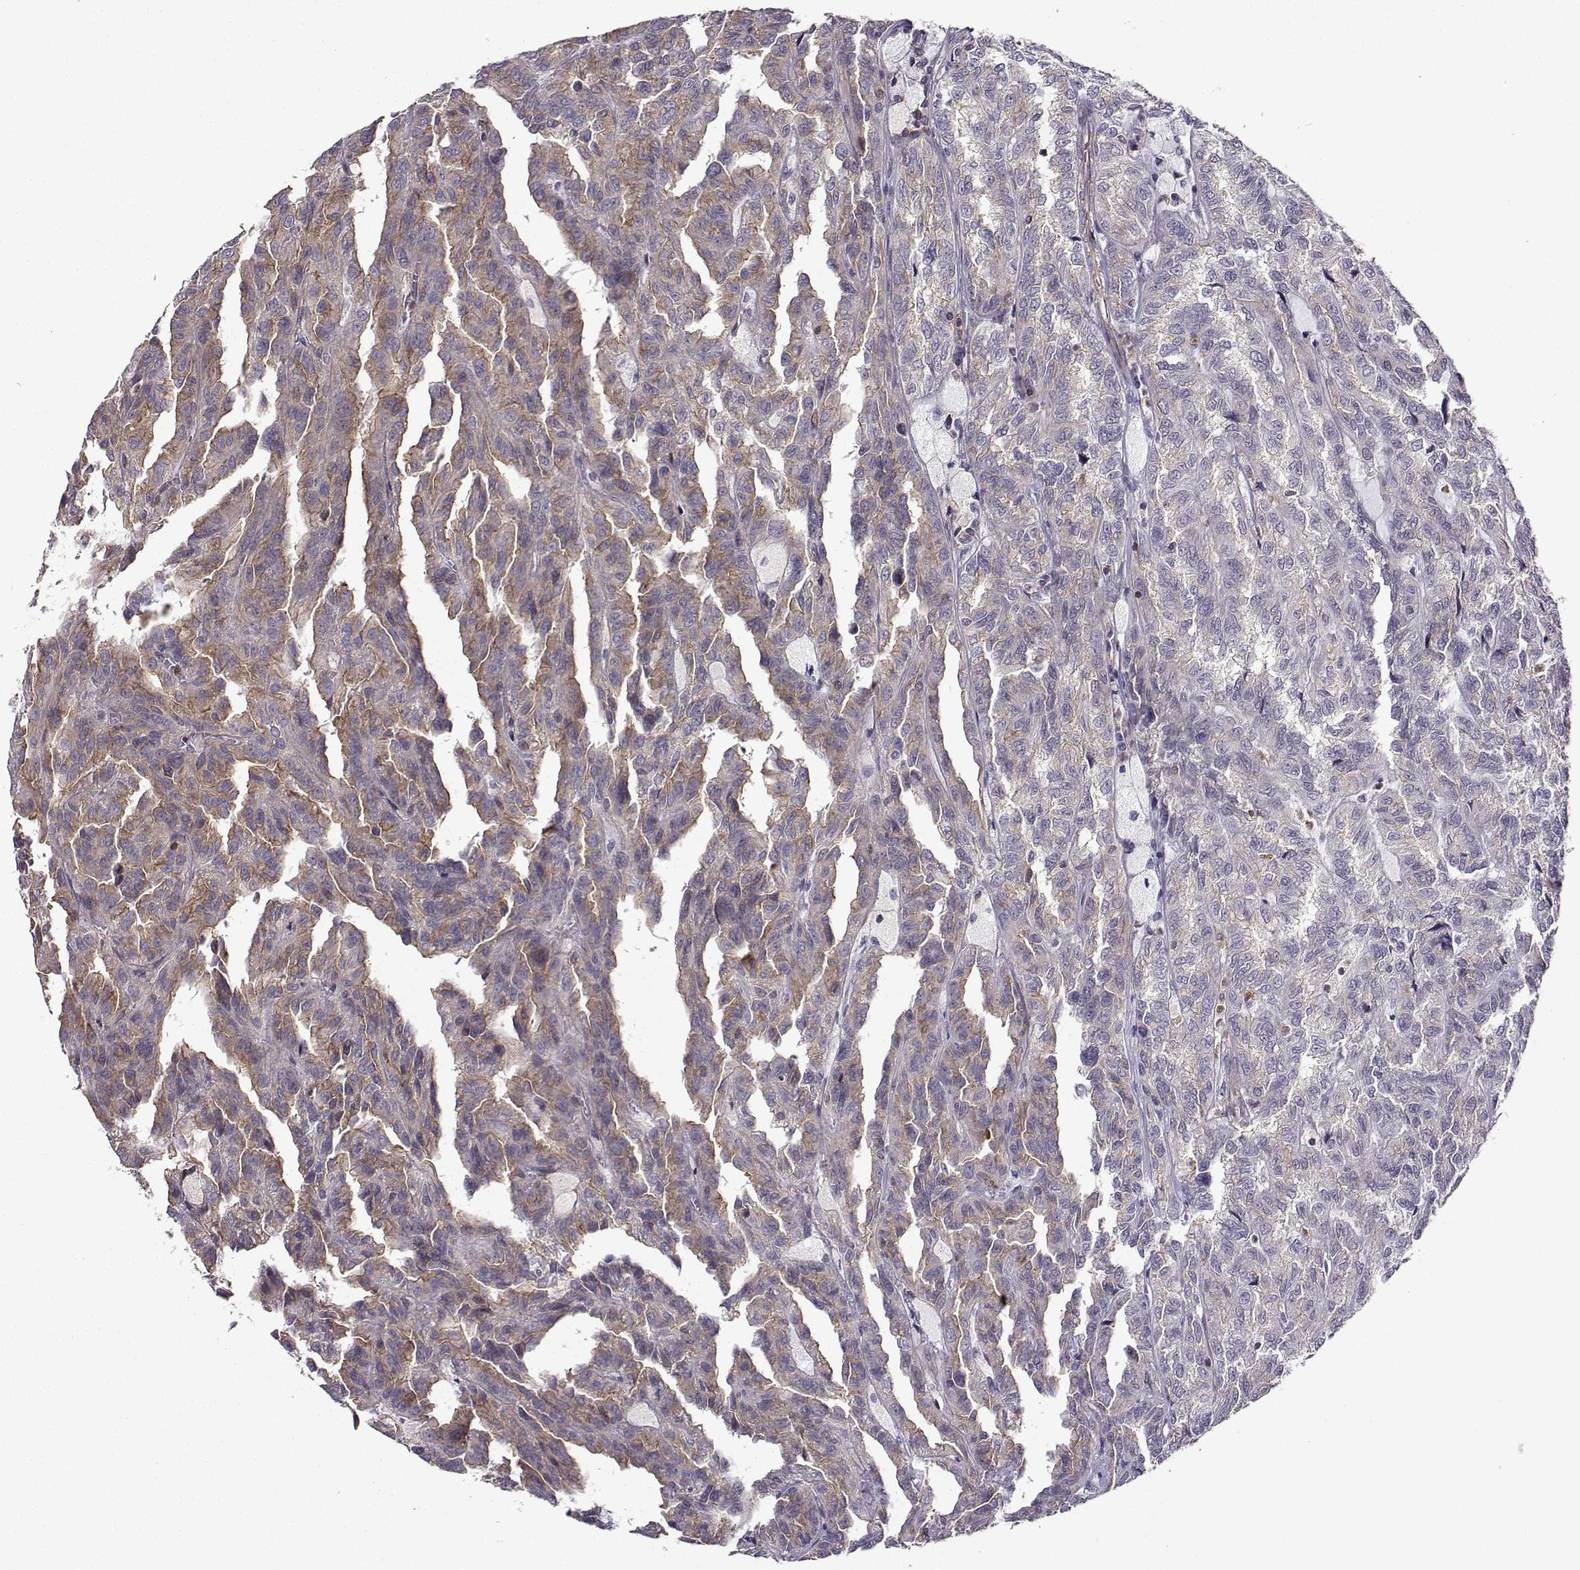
{"staining": {"intensity": "moderate", "quantity": "<25%", "location": "cytoplasmic/membranous"}, "tissue": "renal cancer", "cell_type": "Tumor cells", "image_type": "cancer", "snomed": [{"axis": "morphology", "description": "Adenocarcinoma, NOS"}, {"axis": "topography", "description": "Kidney"}], "caption": "A brown stain labels moderate cytoplasmic/membranous positivity of a protein in human renal cancer tumor cells. Nuclei are stained in blue.", "gene": "ITGB8", "patient": {"sex": "male", "age": 79}}